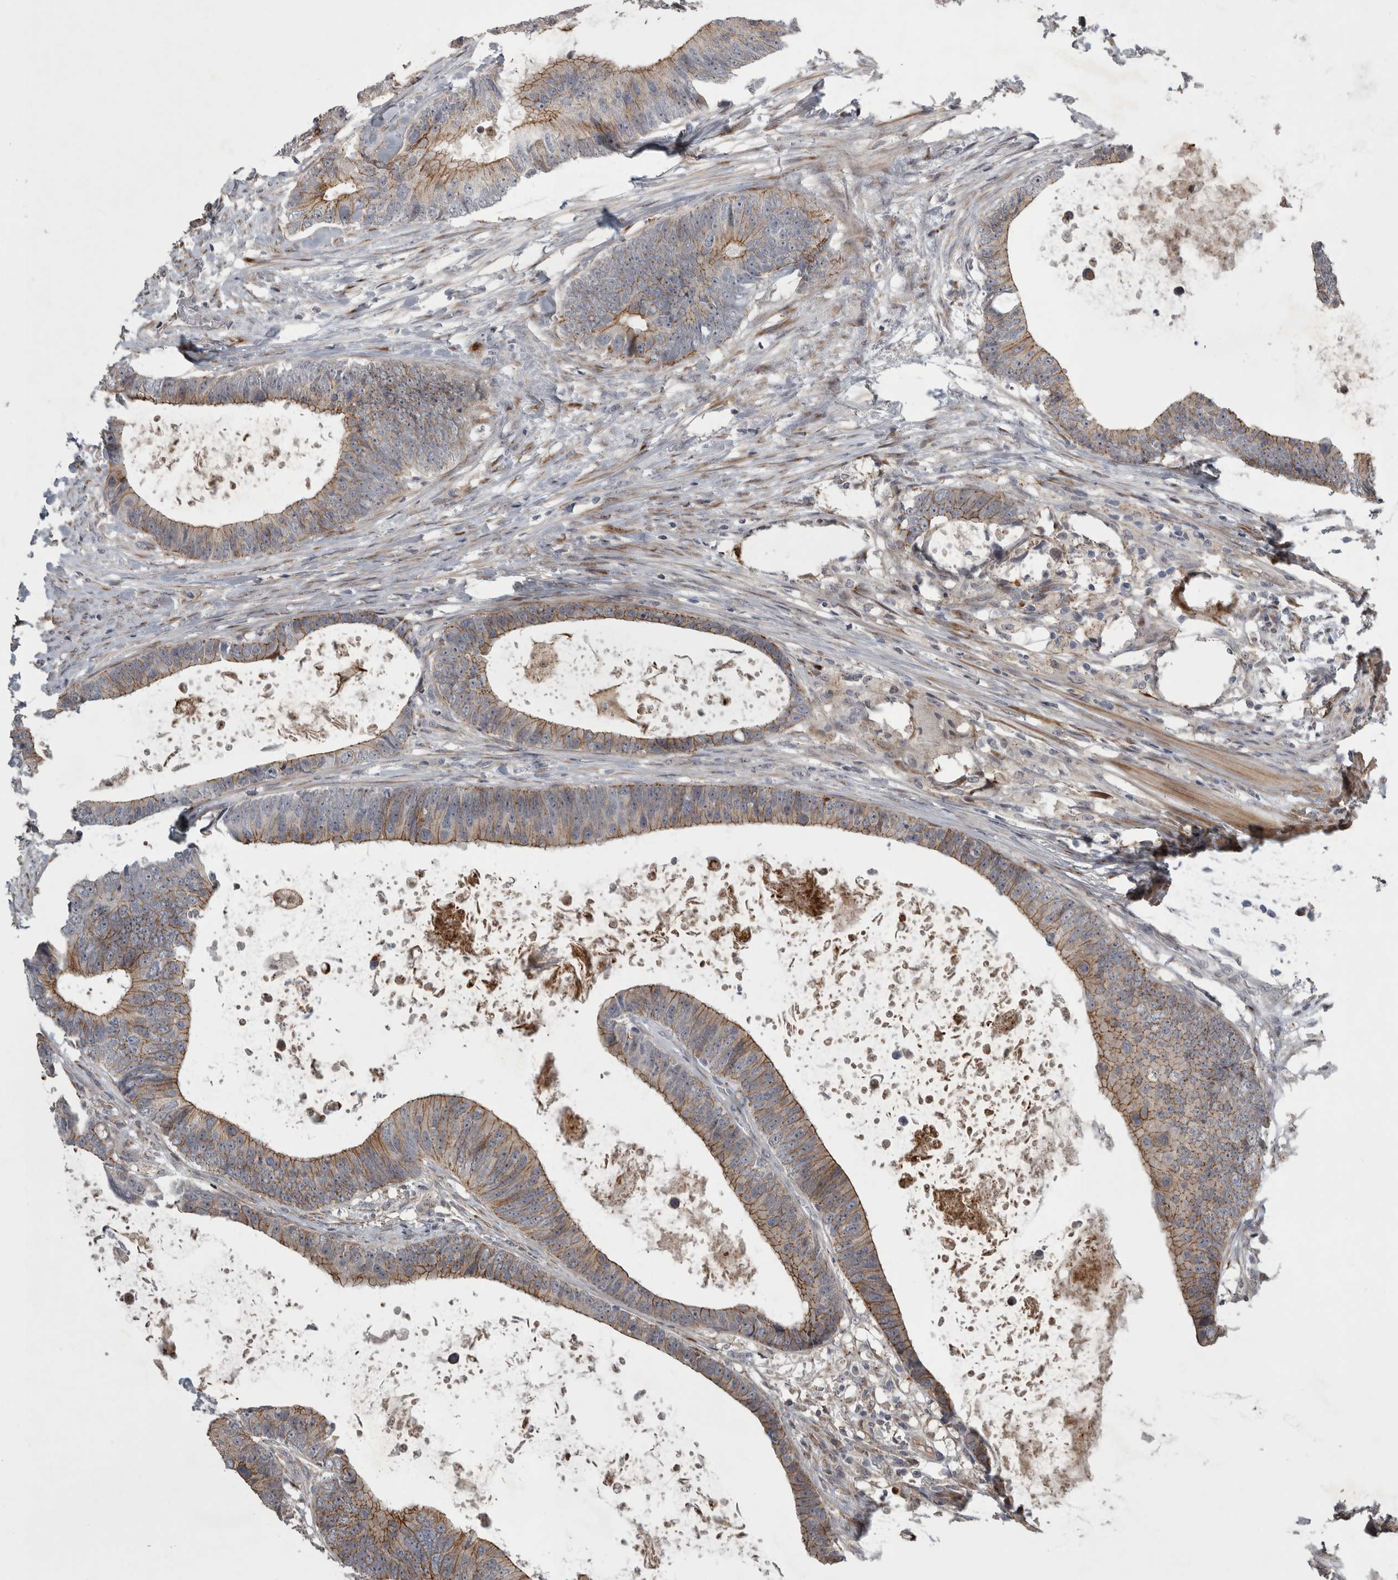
{"staining": {"intensity": "moderate", "quantity": ">75%", "location": "cytoplasmic/membranous"}, "tissue": "colorectal cancer", "cell_type": "Tumor cells", "image_type": "cancer", "snomed": [{"axis": "morphology", "description": "Adenocarcinoma, NOS"}, {"axis": "topography", "description": "Colon"}], "caption": "Human adenocarcinoma (colorectal) stained with a brown dye reveals moderate cytoplasmic/membranous positive staining in about >75% of tumor cells.", "gene": "MPDZ", "patient": {"sex": "male", "age": 56}}